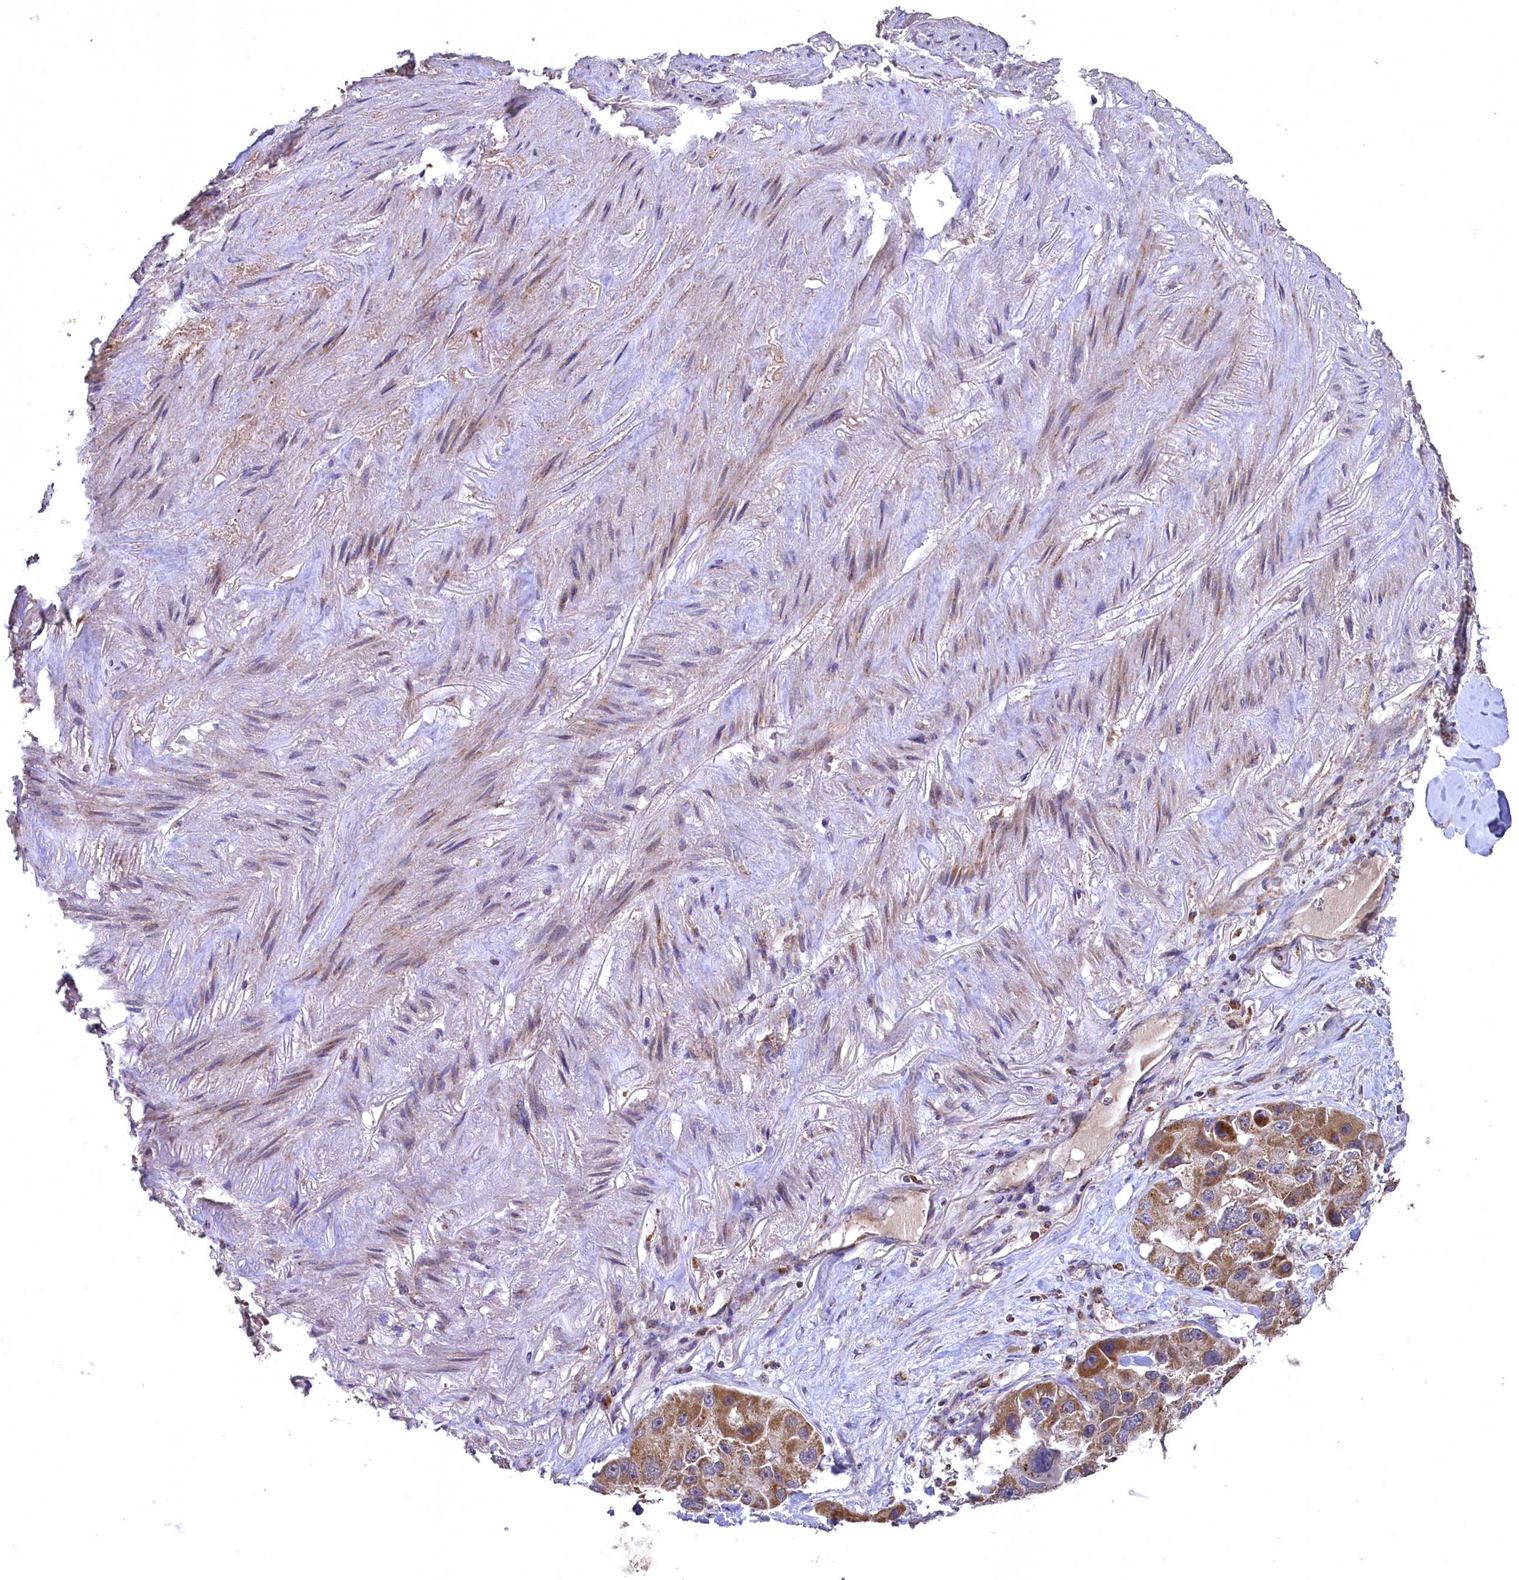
{"staining": {"intensity": "moderate", "quantity": ">75%", "location": "cytoplasmic/membranous"}, "tissue": "lung cancer", "cell_type": "Tumor cells", "image_type": "cancer", "snomed": [{"axis": "morphology", "description": "Adenocarcinoma, NOS"}, {"axis": "topography", "description": "Lung"}], "caption": "A photomicrograph of lung cancer stained for a protein reveals moderate cytoplasmic/membranous brown staining in tumor cells. The protein of interest is stained brown, and the nuclei are stained in blue (DAB IHC with brightfield microscopy, high magnification).", "gene": "METTL4", "patient": {"sex": "female", "age": 54}}